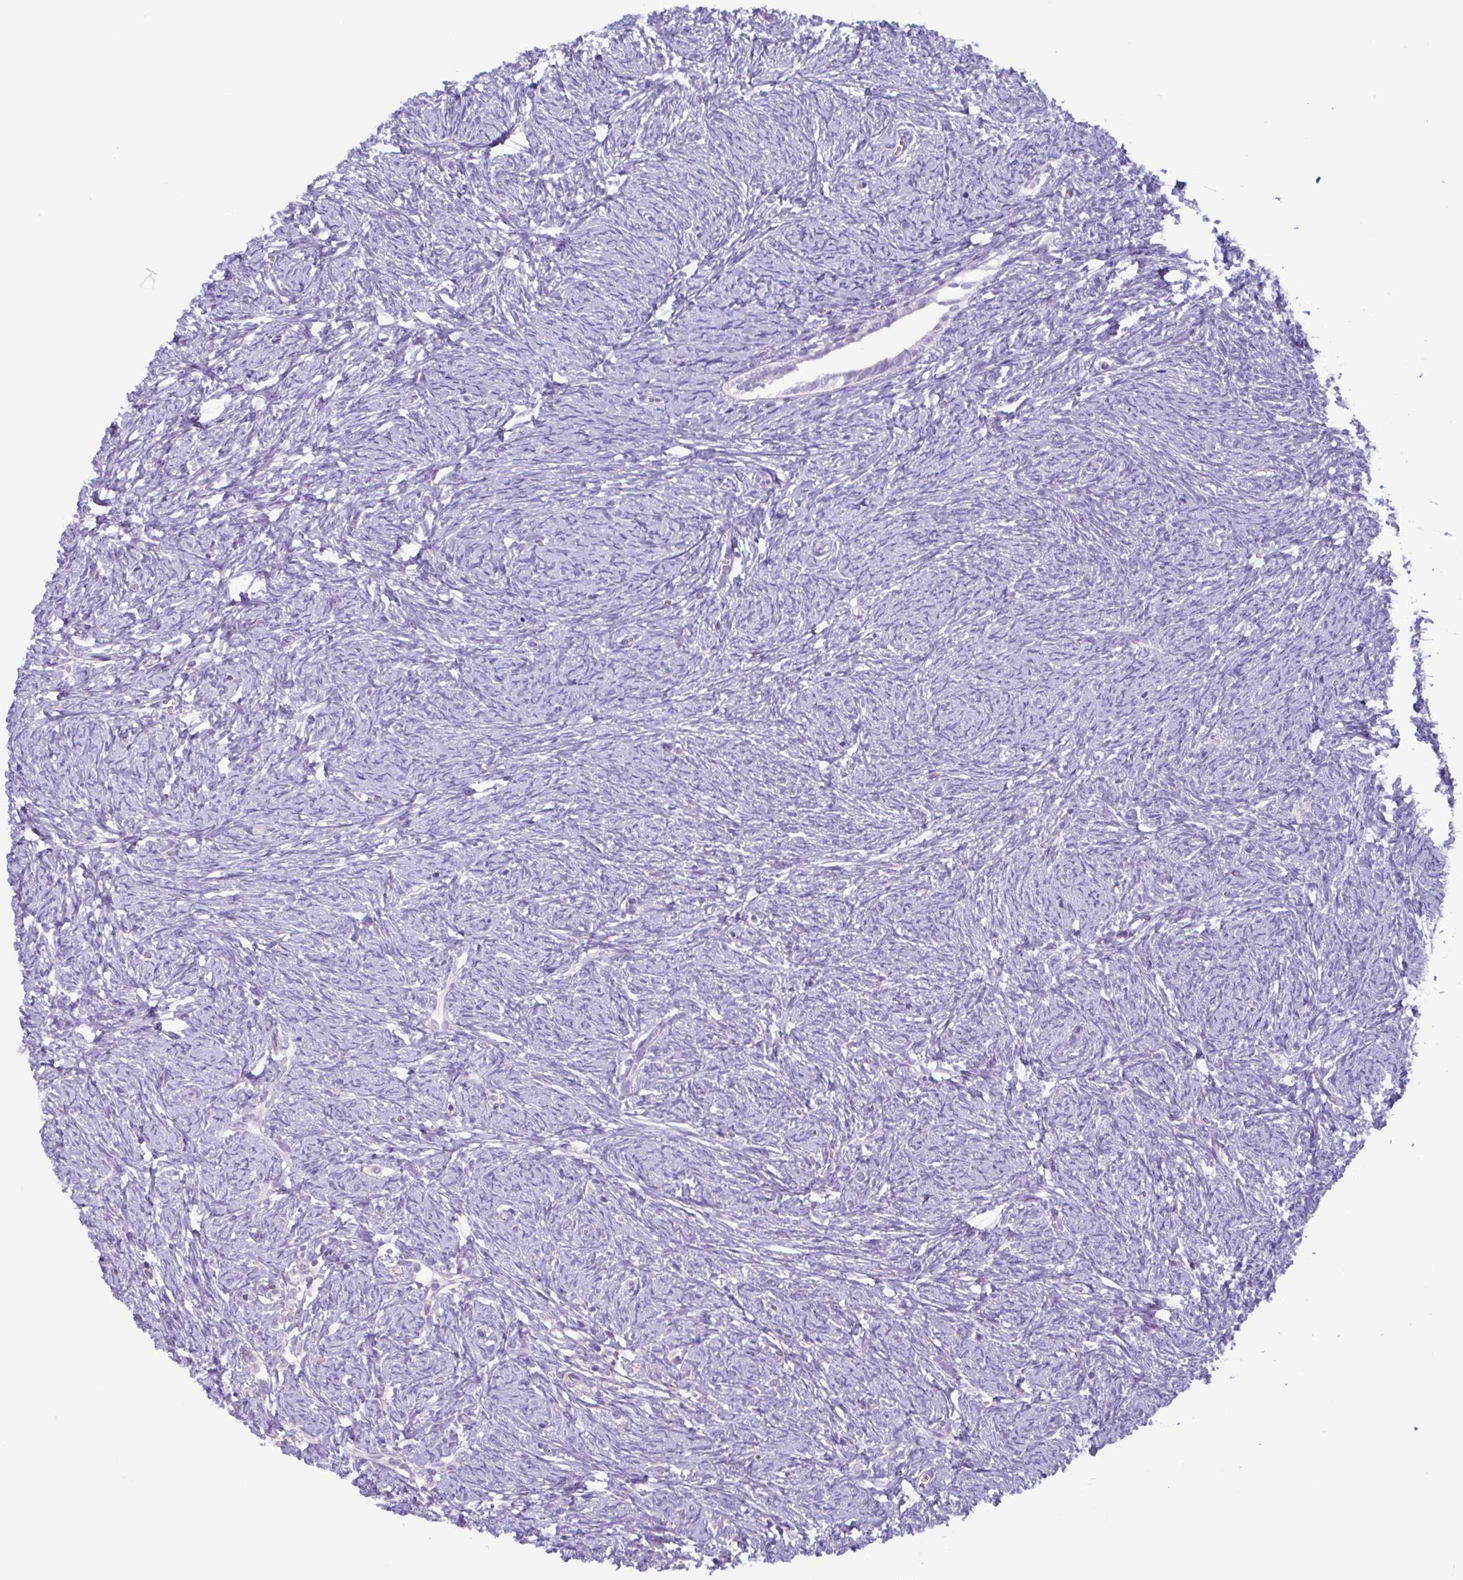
{"staining": {"intensity": "negative", "quantity": "none", "location": "none"}, "tissue": "ovary", "cell_type": "Follicle cells", "image_type": "normal", "snomed": [{"axis": "morphology", "description": "Normal tissue, NOS"}, {"axis": "topography", "description": "Ovary"}], "caption": "The image shows no significant positivity in follicle cells of ovary.", "gene": "TNNI3", "patient": {"sex": "female", "age": 41}}